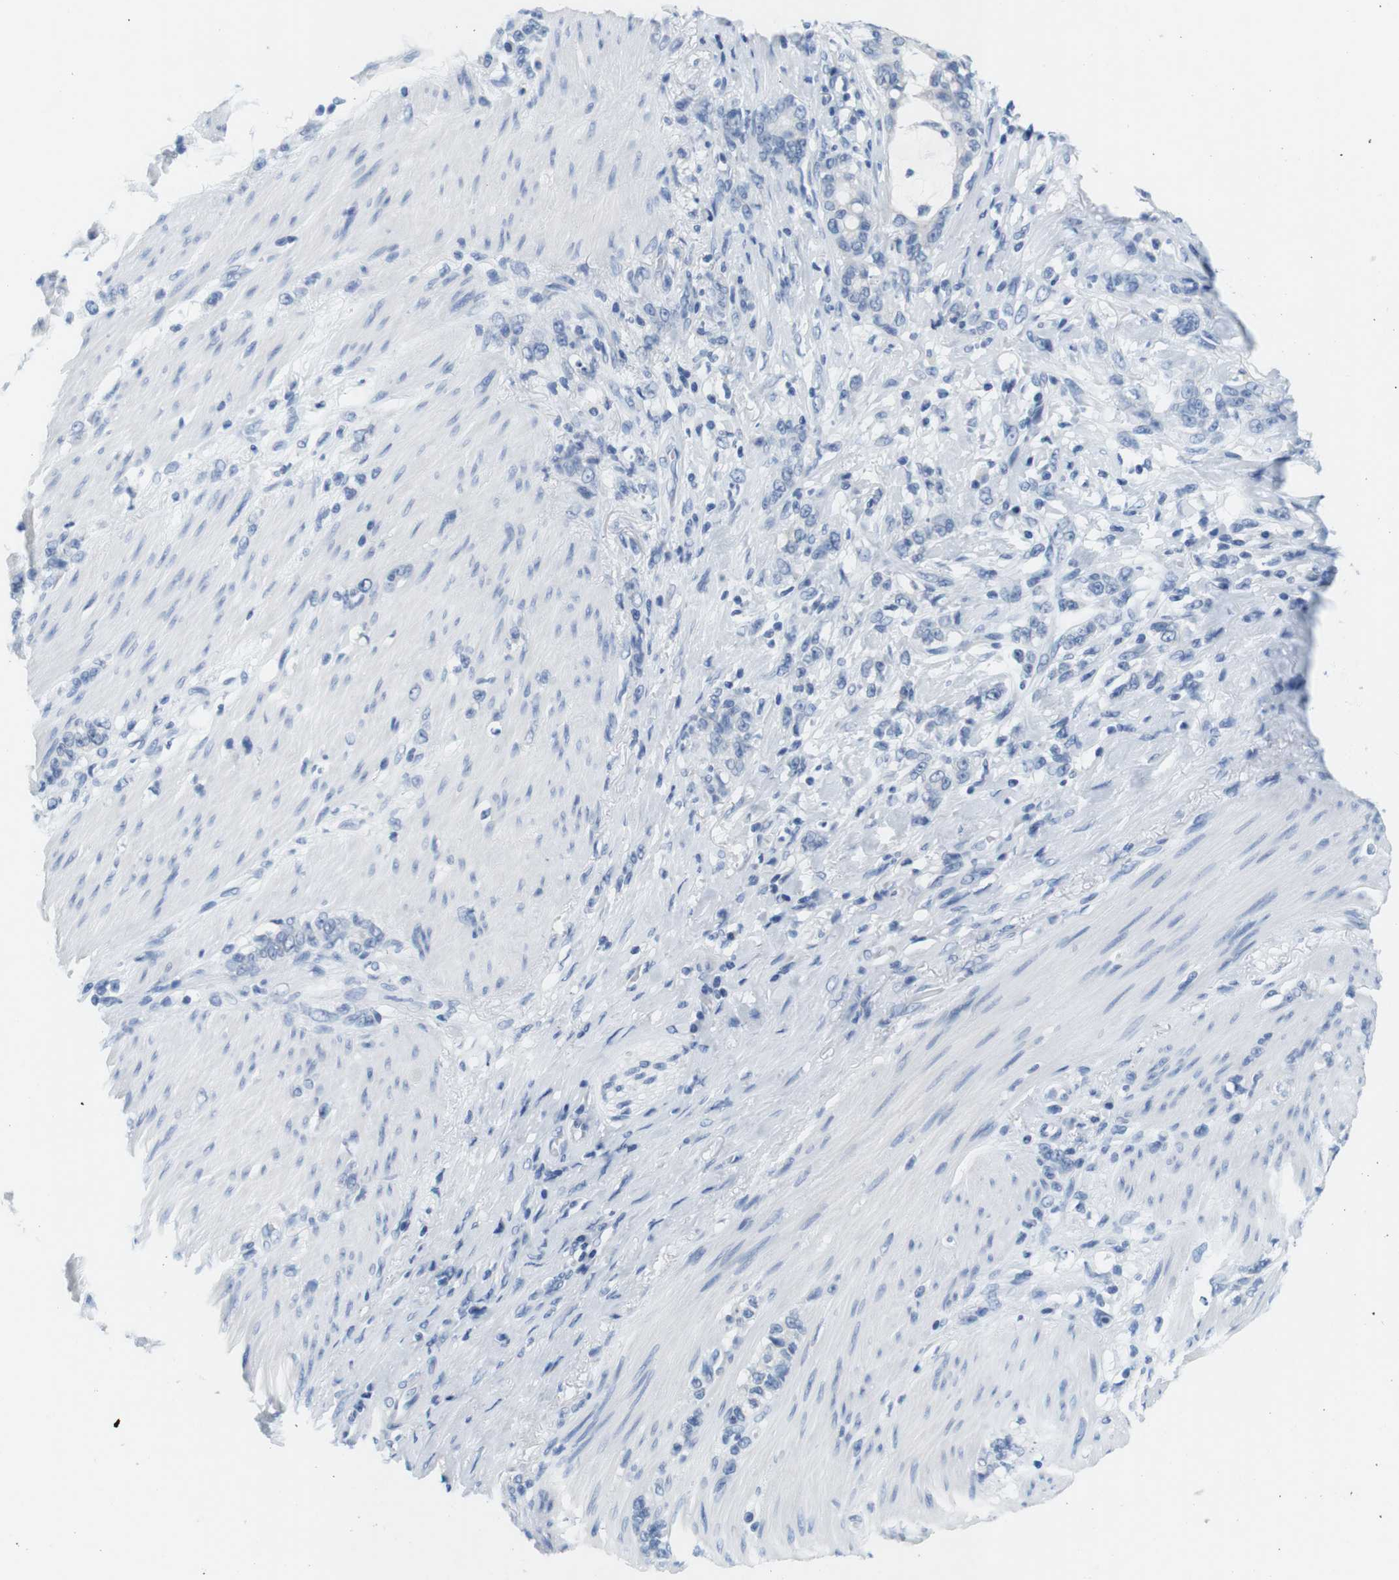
{"staining": {"intensity": "negative", "quantity": "none", "location": "none"}, "tissue": "stomach cancer", "cell_type": "Tumor cells", "image_type": "cancer", "snomed": [{"axis": "morphology", "description": "Adenocarcinoma, NOS"}, {"axis": "topography", "description": "Stomach, lower"}], "caption": "Tumor cells show no significant expression in stomach cancer (adenocarcinoma).", "gene": "CYP2C9", "patient": {"sex": "male", "age": 88}}